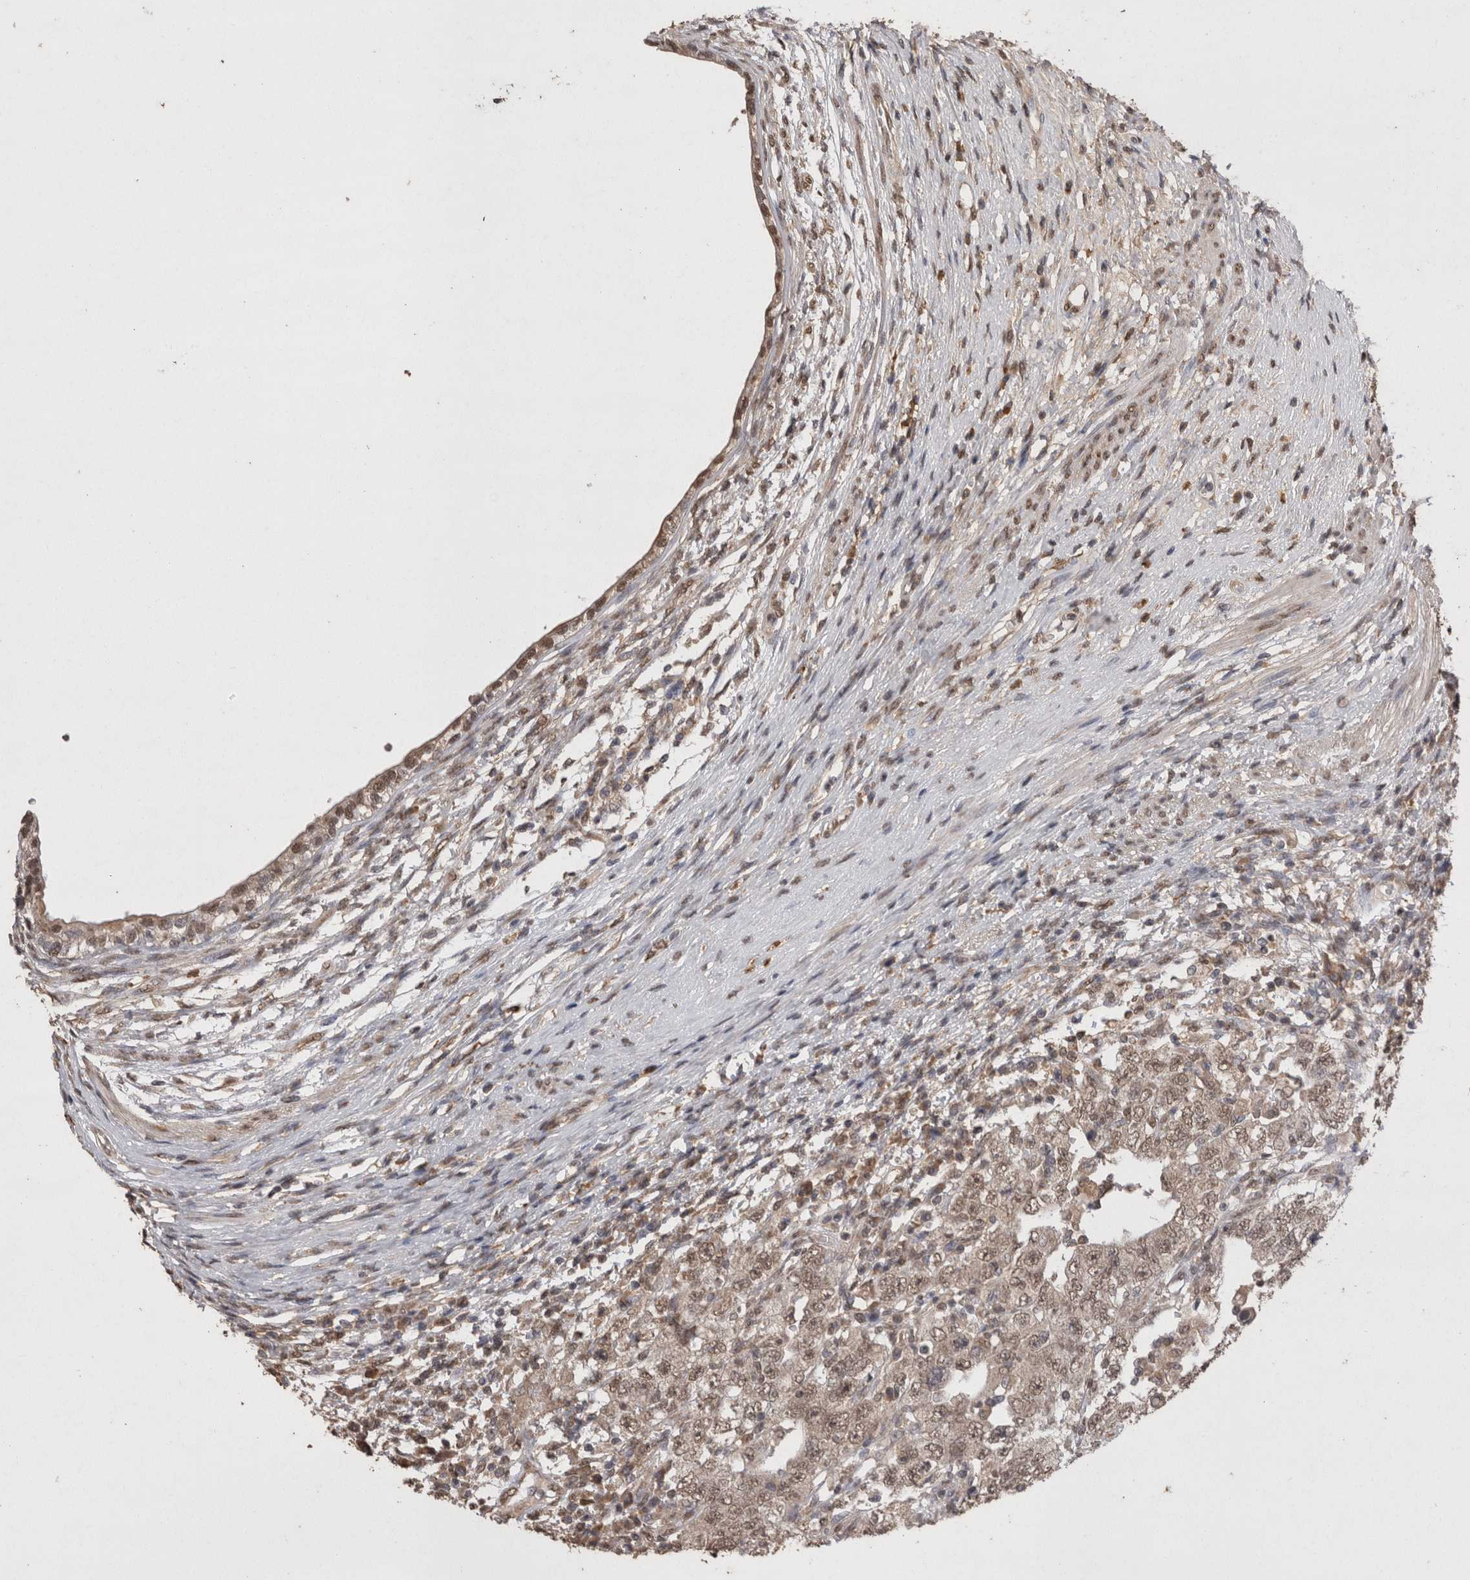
{"staining": {"intensity": "weak", "quantity": ">75%", "location": "nuclear"}, "tissue": "testis cancer", "cell_type": "Tumor cells", "image_type": "cancer", "snomed": [{"axis": "morphology", "description": "Carcinoma, Embryonal, NOS"}, {"axis": "topography", "description": "Testis"}], "caption": "Tumor cells show low levels of weak nuclear positivity in approximately >75% of cells in human testis embryonal carcinoma. Nuclei are stained in blue.", "gene": "GRK5", "patient": {"sex": "male", "age": 26}}